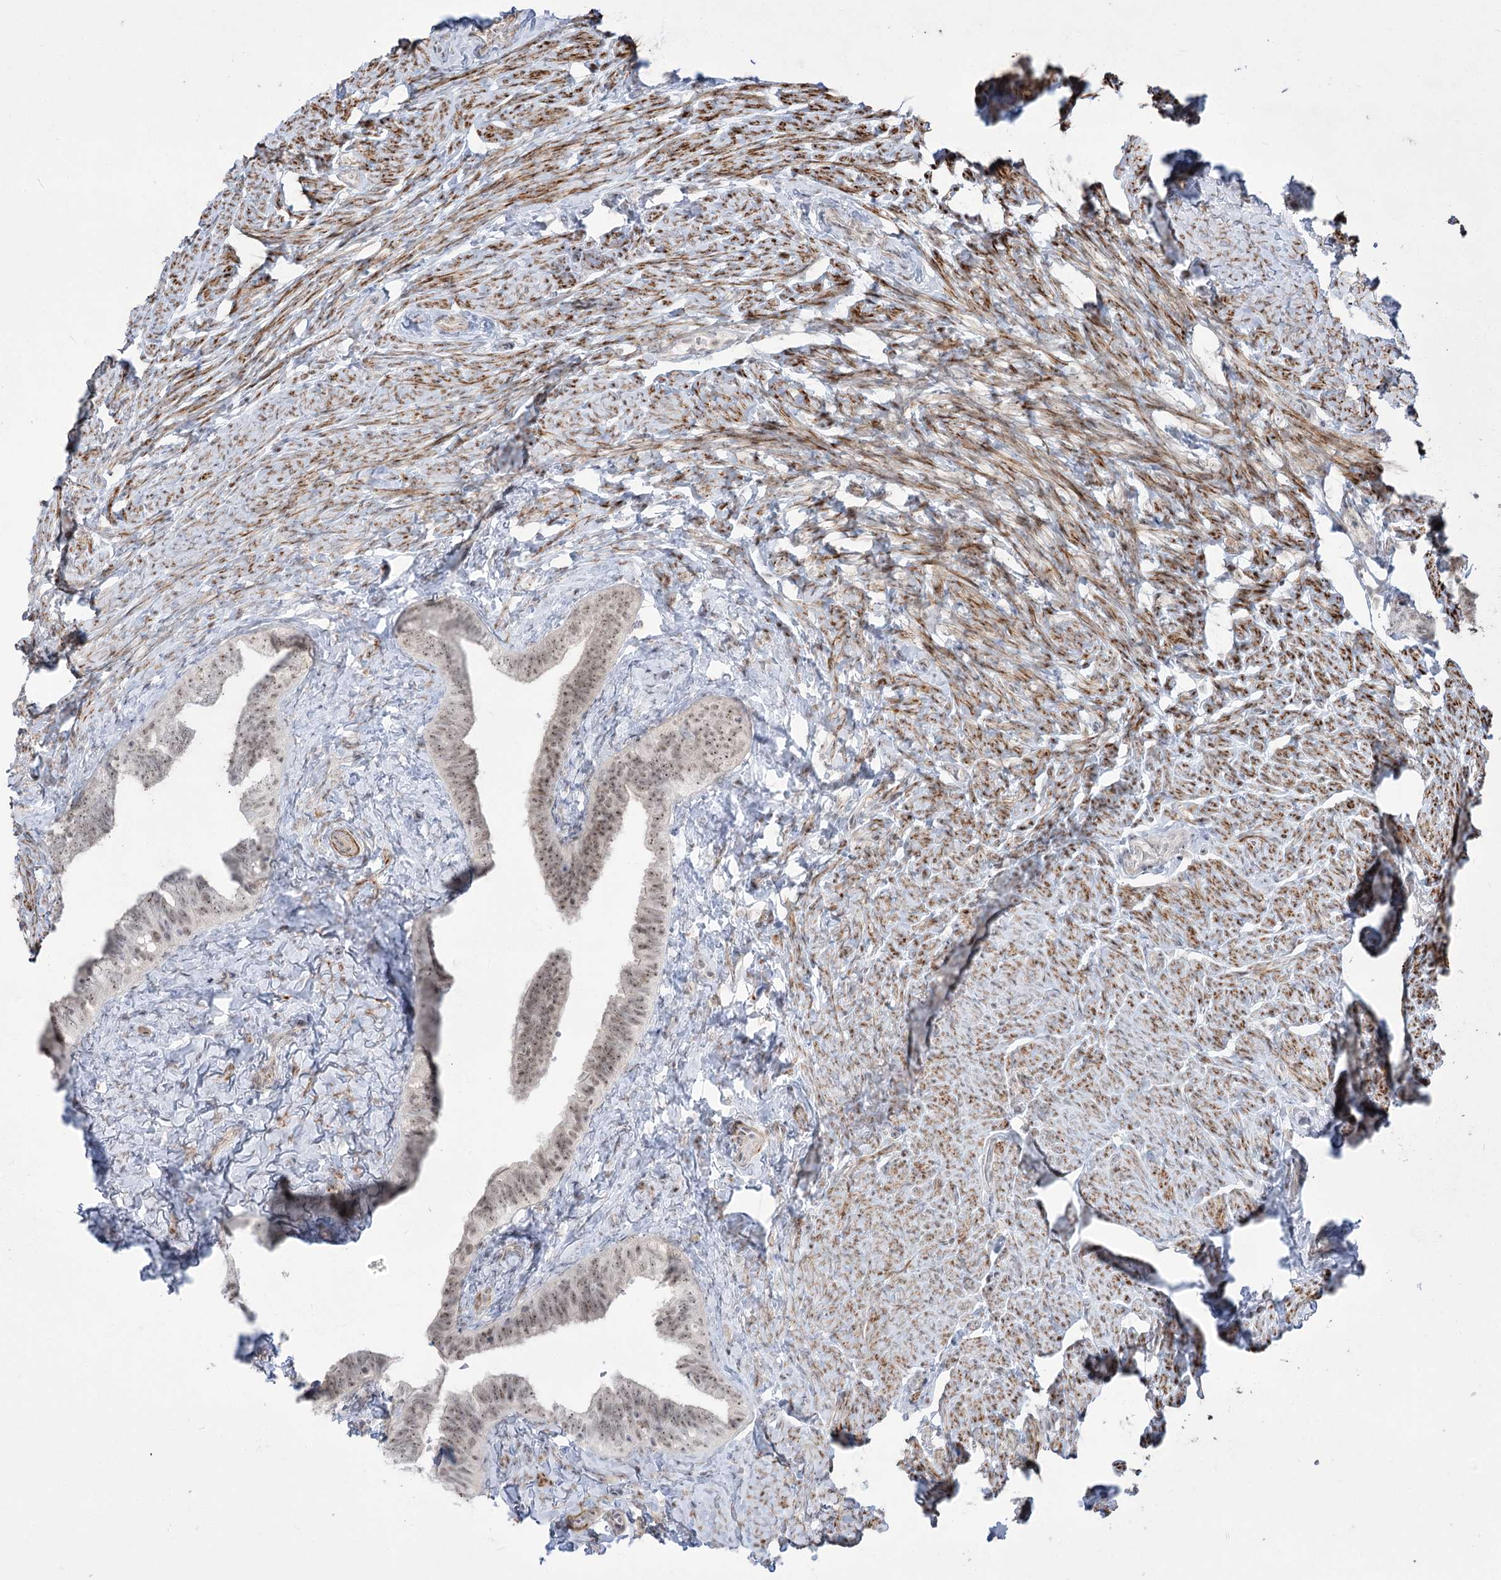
{"staining": {"intensity": "moderate", "quantity": "25%-75%", "location": "nuclear"}, "tissue": "fallopian tube", "cell_type": "Glandular cells", "image_type": "normal", "snomed": [{"axis": "morphology", "description": "Normal tissue, NOS"}, {"axis": "topography", "description": "Fallopian tube"}], "caption": "The micrograph demonstrates a brown stain indicating the presence of a protein in the nuclear of glandular cells in fallopian tube. Using DAB (brown) and hematoxylin (blue) stains, captured at high magnification using brightfield microscopy.", "gene": "ZSCAN23", "patient": {"sex": "female", "age": 39}}